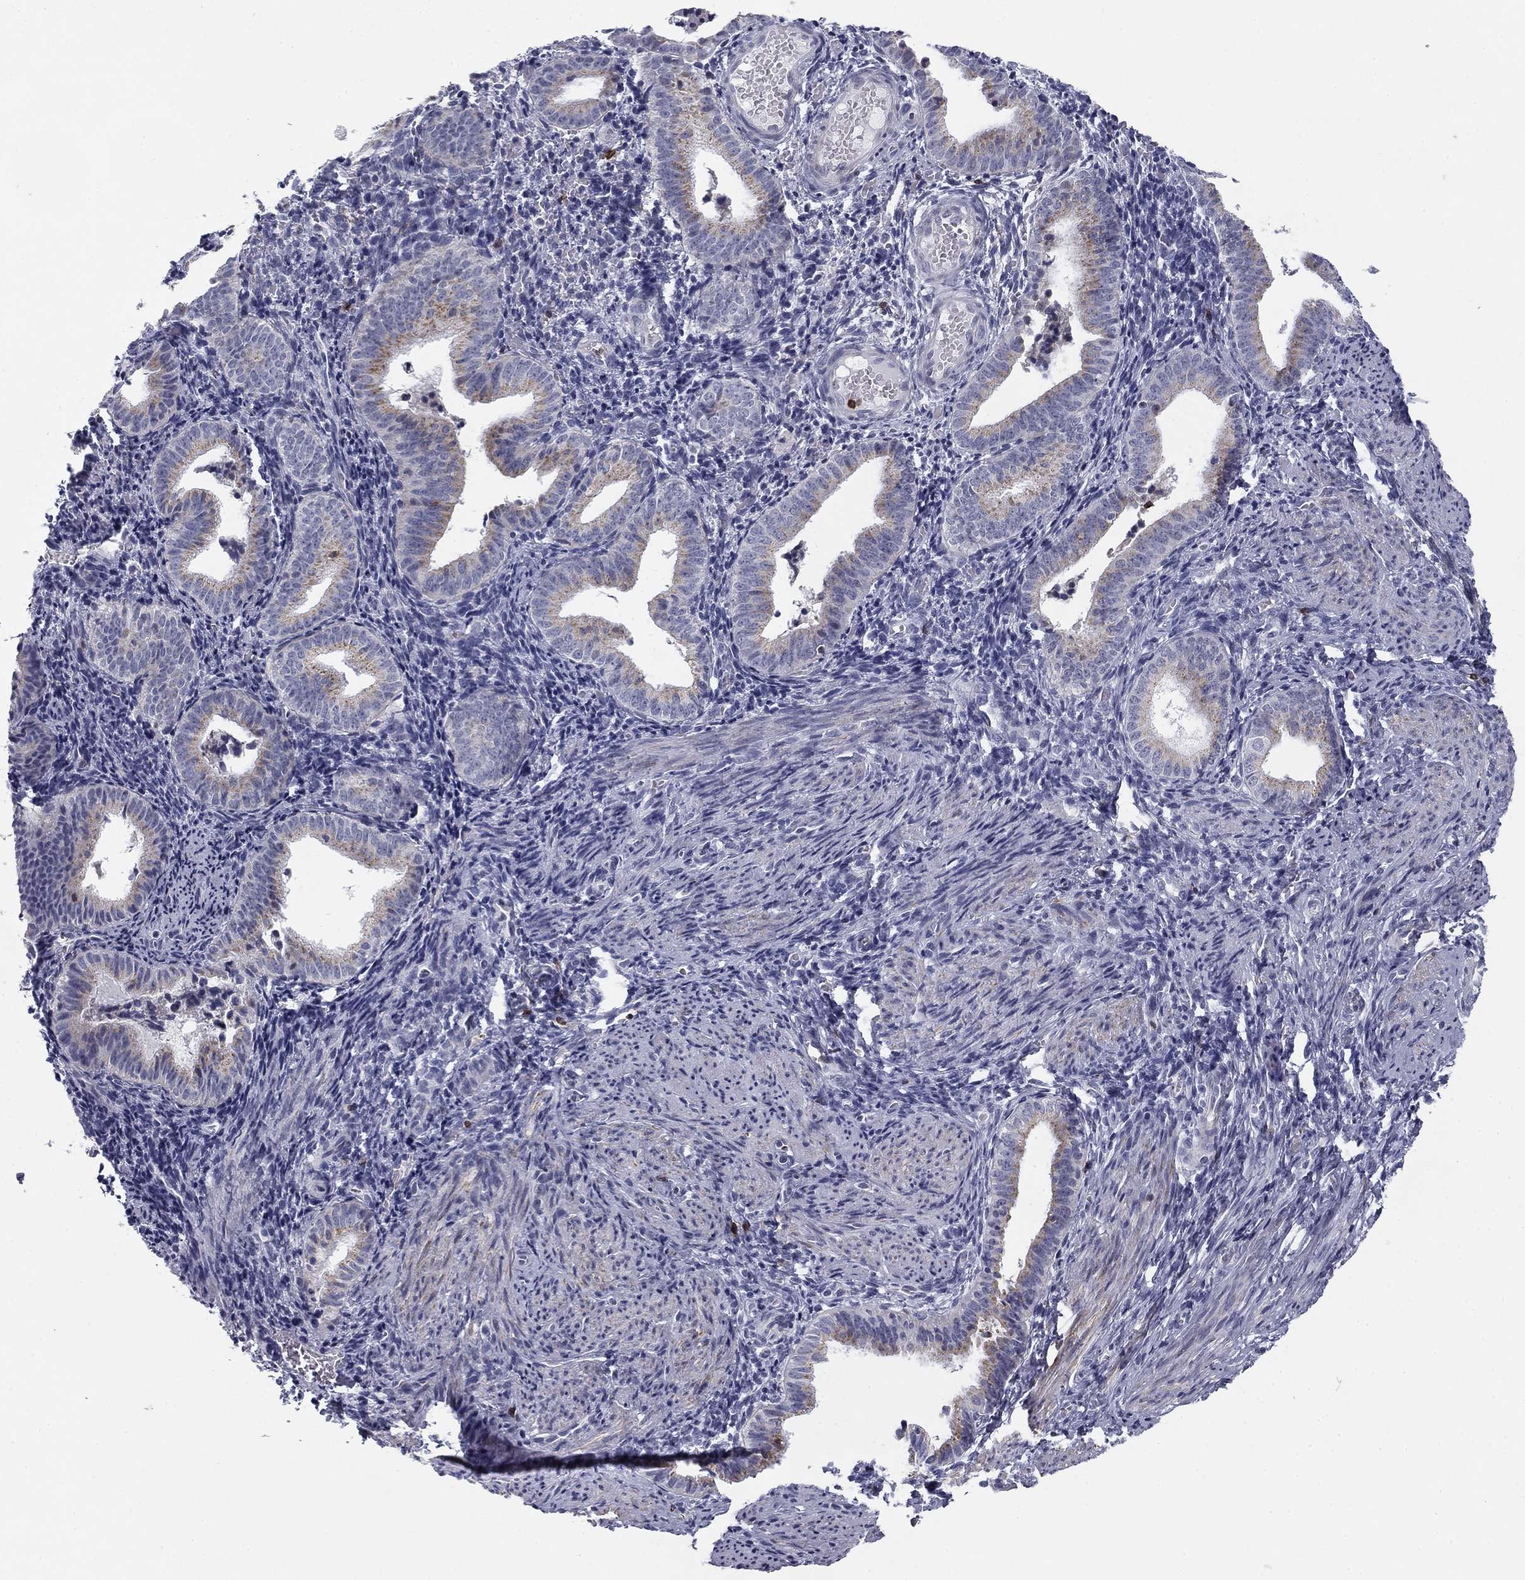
{"staining": {"intensity": "negative", "quantity": "none", "location": "none"}, "tissue": "endometrium", "cell_type": "Cells in endometrial stroma", "image_type": "normal", "snomed": [{"axis": "morphology", "description": "Normal tissue, NOS"}, {"axis": "topography", "description": "Endometrium"}], "caption": "DAB (3,3'-diaminobenzidine) immunohistochemical staining of unremarkable endometrium demonstrates no significant expression in cells in endometrial stroma.", "gene": "TRAT1", "patient": {"sex": "female", "age": 42}}